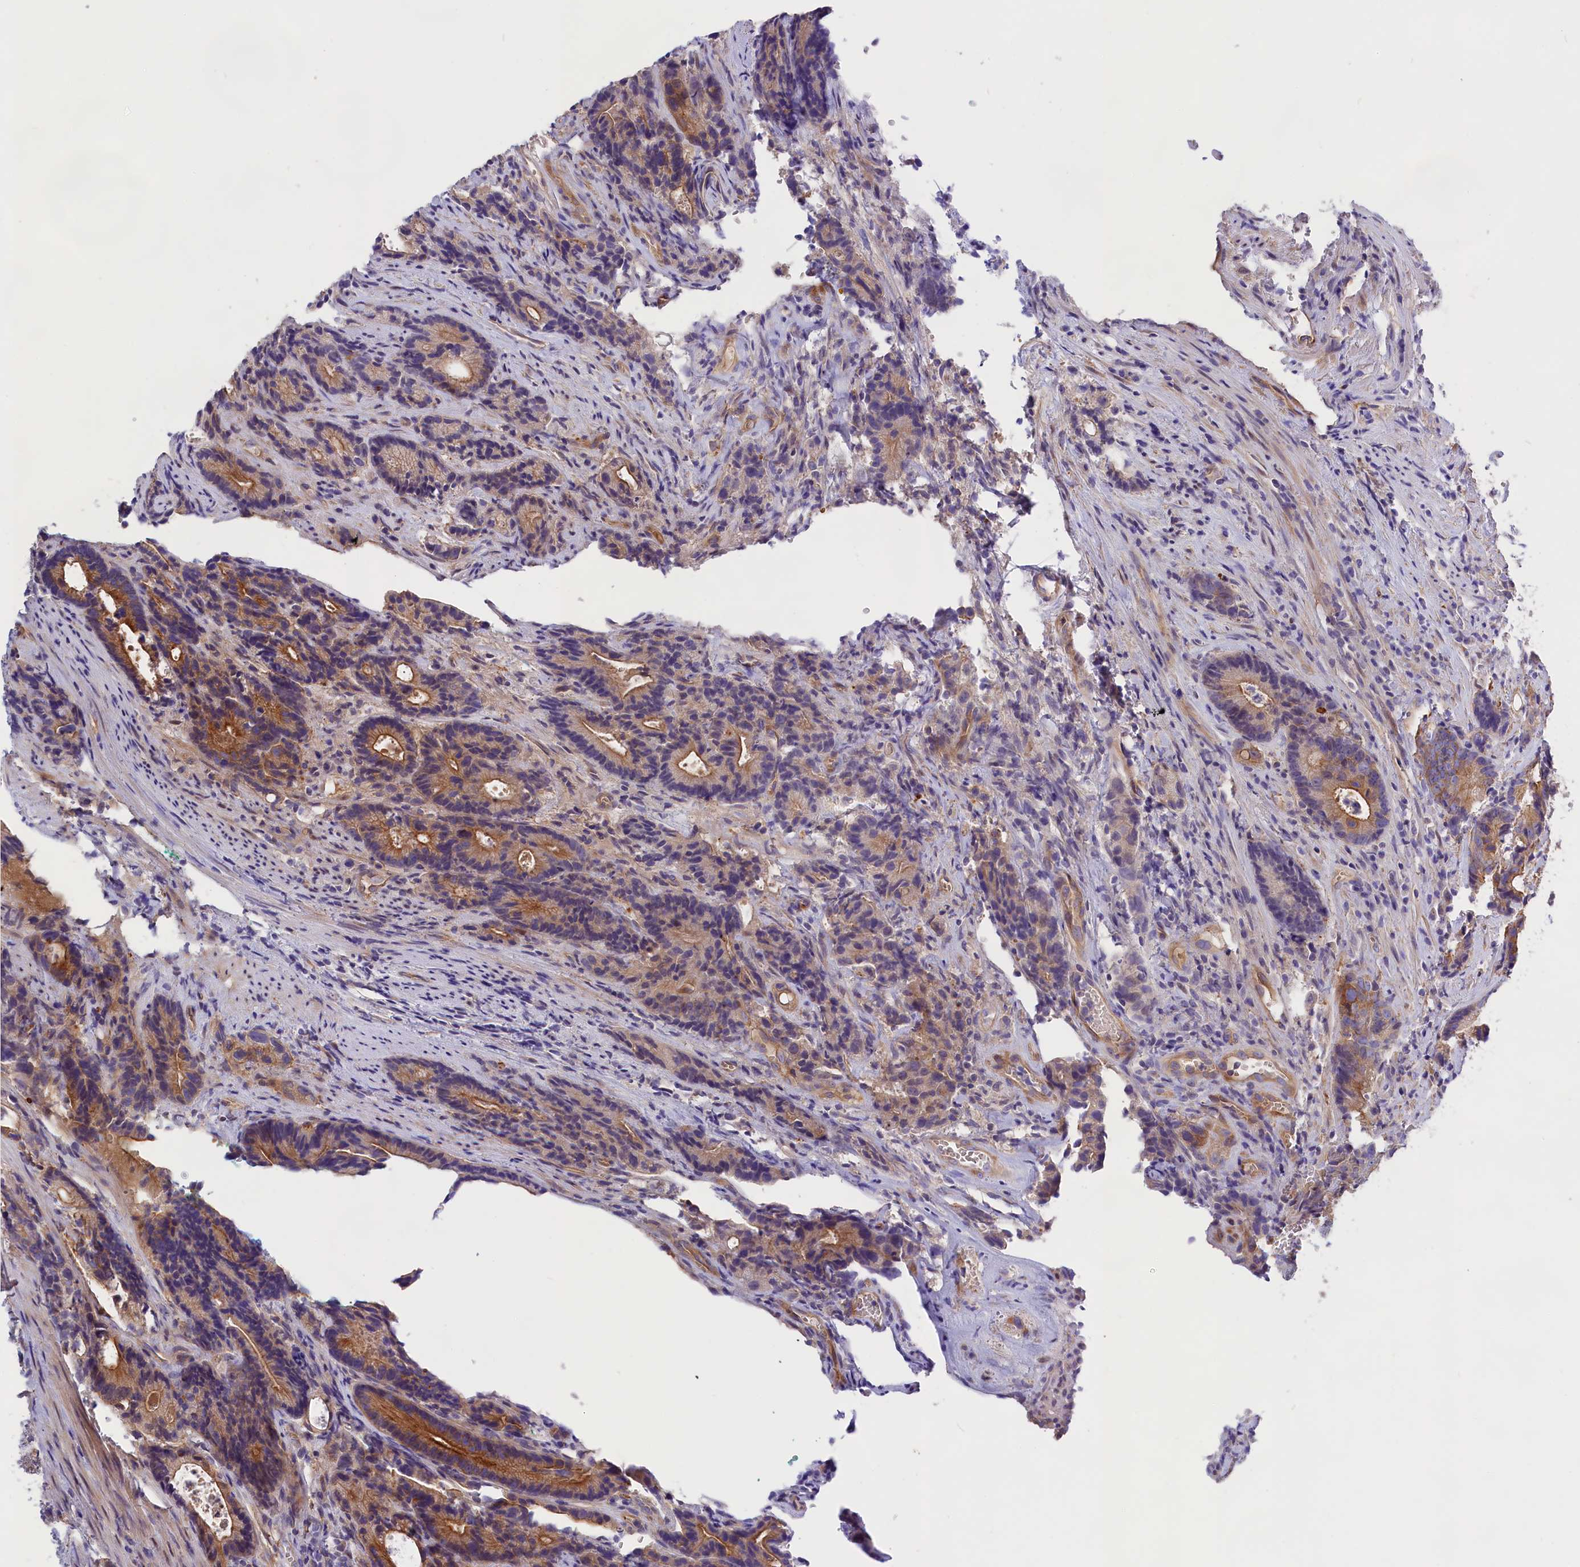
{"staining": {"intensity": "strong", "quantity": "25%-75%", "location": "cytoplasmic/membranous"}, "tissue": "colorectal cancer", "cell_type": "Tumor cells", "image_type": "cancer", "snomed": [{"axis": "morphology", "description": "Adenocarcinoma, NOS"}, {"axis": "topography", "description": "Colon"}], "caption": "IHC image of colorectal cancer (adenocarcinoma) stained for a protein (brown), which demonstrates high levels of strong cytoplasmic/membranous staining in approximately 25%-75% of tumor cells.", "gene": "PPP1R13L", "patient": {"sex": "female", "age": 57}}